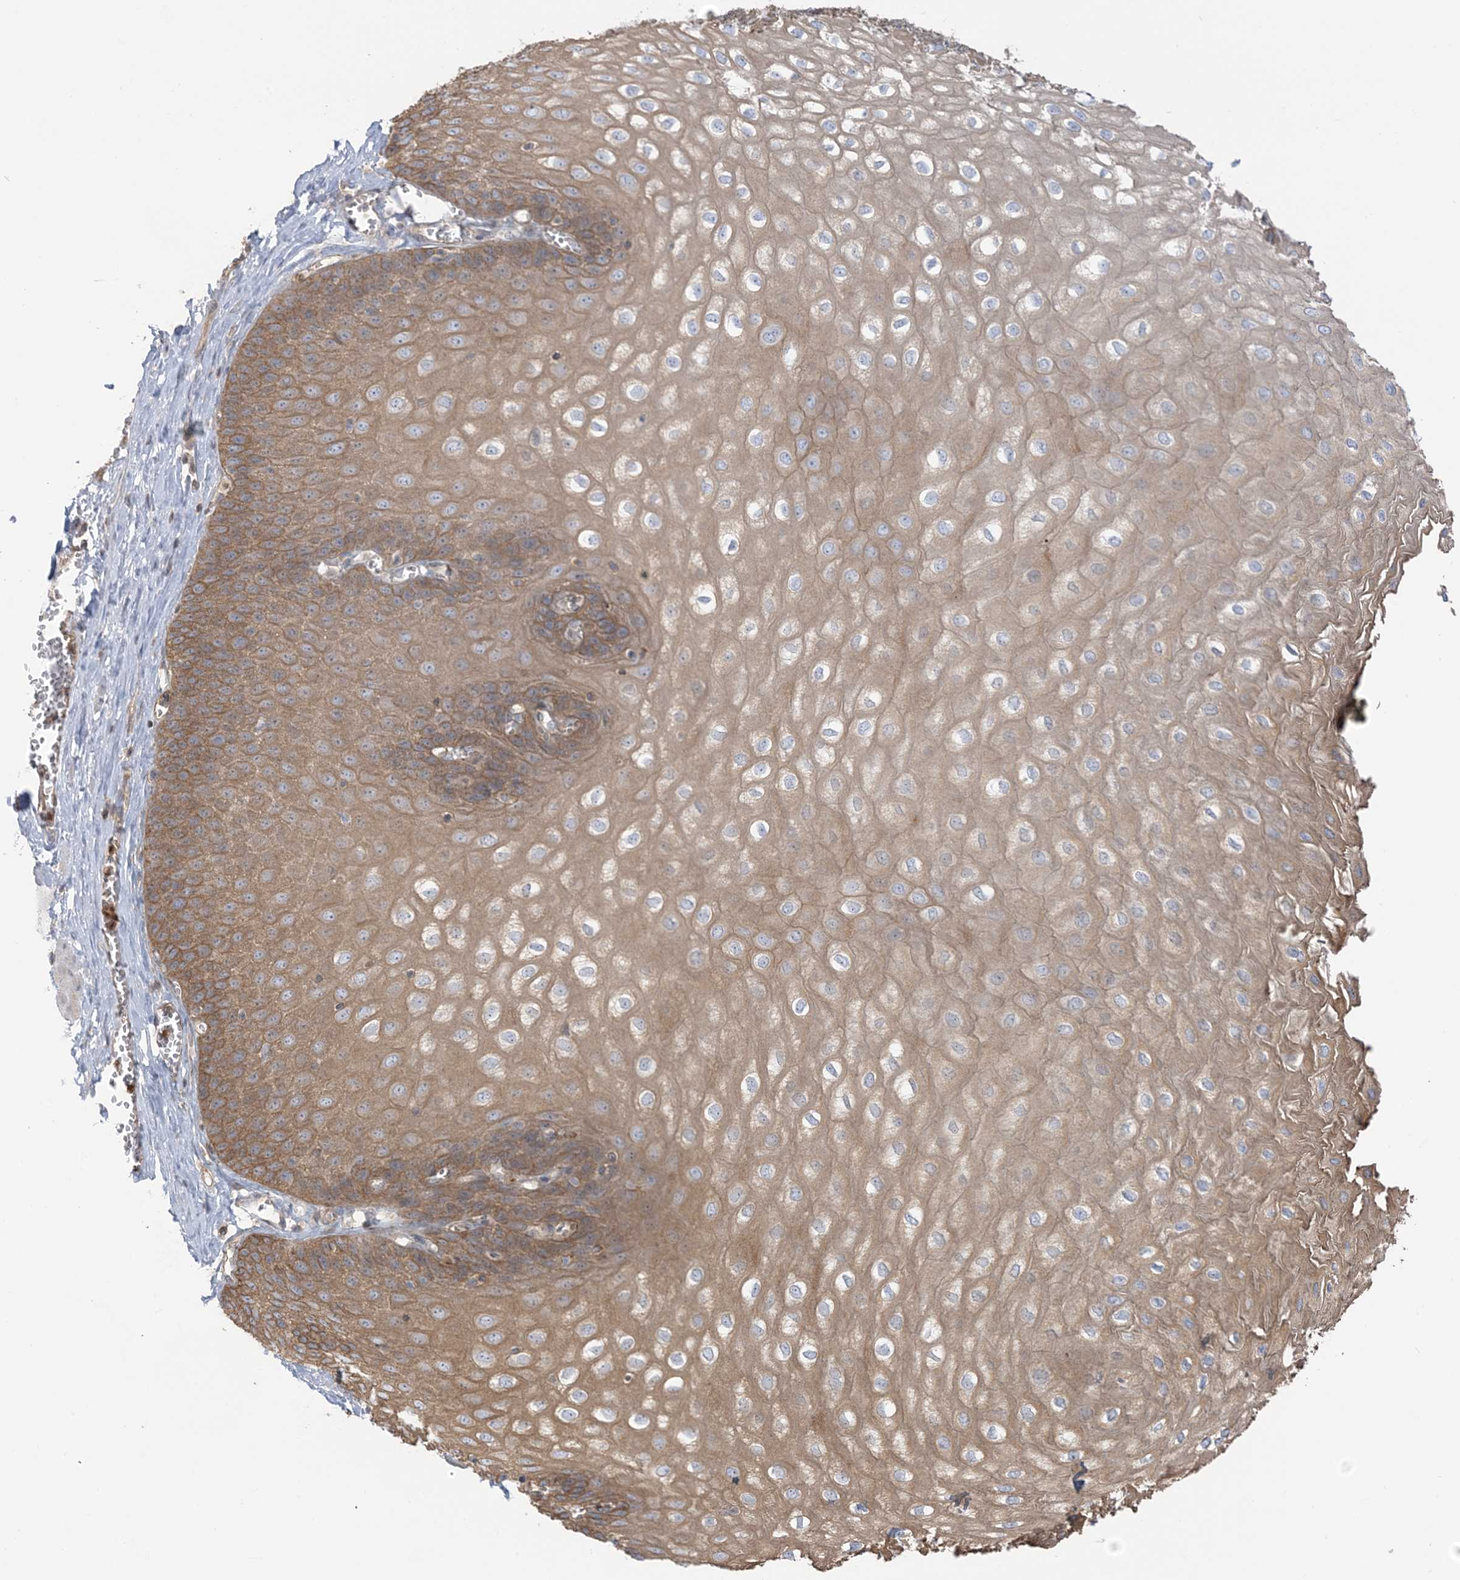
{"staining": {"intensity": "moderate", "quantity": ">75%", "location": "cytoplasmic/membranous"}, "tissue": "esophagus", "cell_type": "Squamous epithelial cells", "image_type": "normal", "snomed": [{"axis": "morphology", "description": "Normal tissue, NOS"}, {"axis": "topography", "description": "Esophagus"}], "caption": "Protein expression analysis of normal esophagus exhibits moderate cytoplasmic/membranous staining in about >75% of squamous epithelial cells.", "gene": "ICMT", "patient": {"sex": "male", "age": 60}}